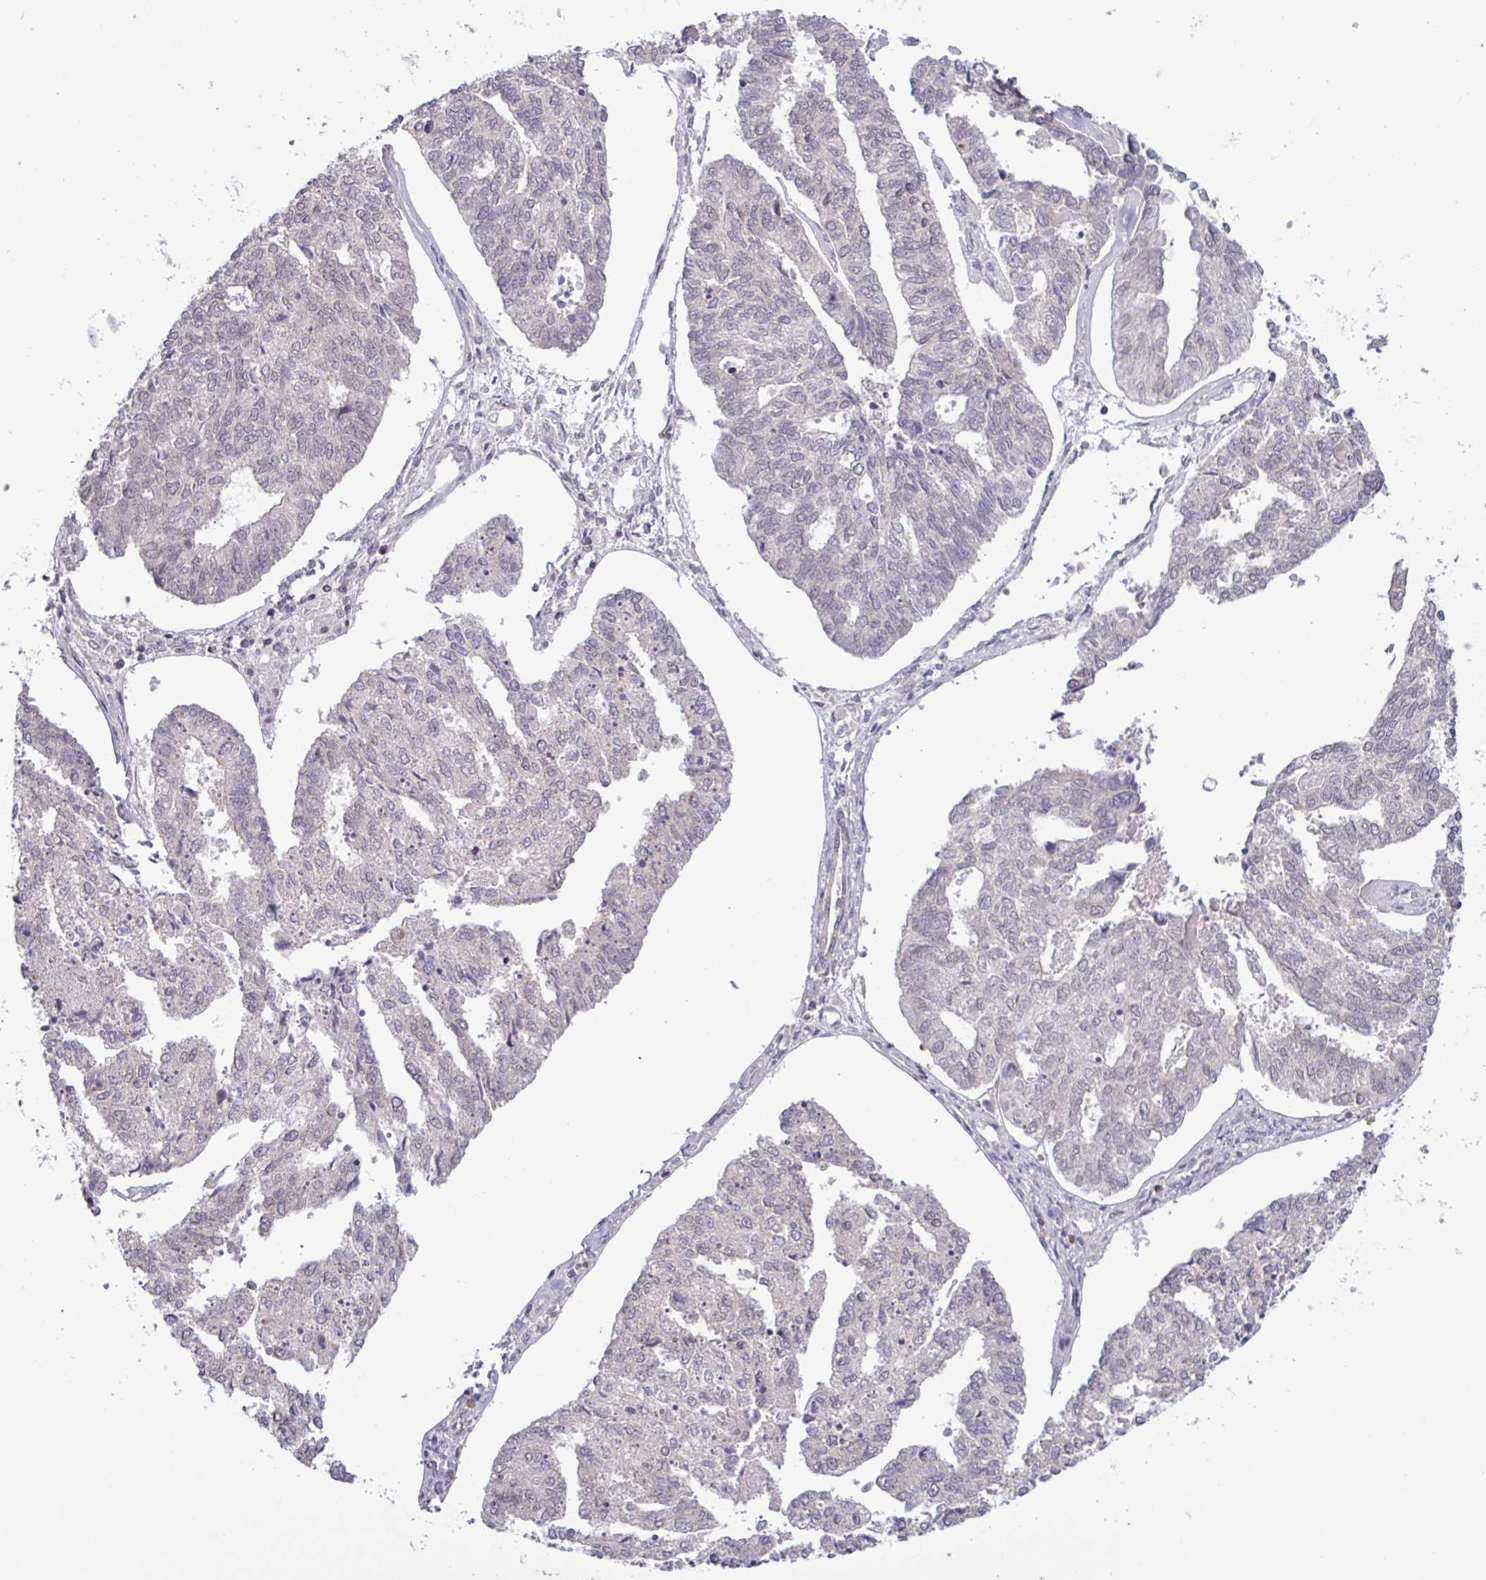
{"staining": {"intensity": "negative", "quantity": "none", "location": "none"}, "tissue": "endometrial cancer", "cell_type": "Tumor cells", "image_type": "cancer", "snomed": [{"axis": "morphology", "description": "Adenocarcinoma, NOS"}, {"axis": "topography", "description": "Endometrium"}], "caption": "Tumor cells are negative for brown protein staining in adenocarcinoma (endometrial). The staining is performed using DAB (3,3'-diaminobenzidine) brown chromogen with nuclei counter-stained in using hematoxylin.", "gene": "RTL3", "patient": {"sex": "female", "age": 73}}